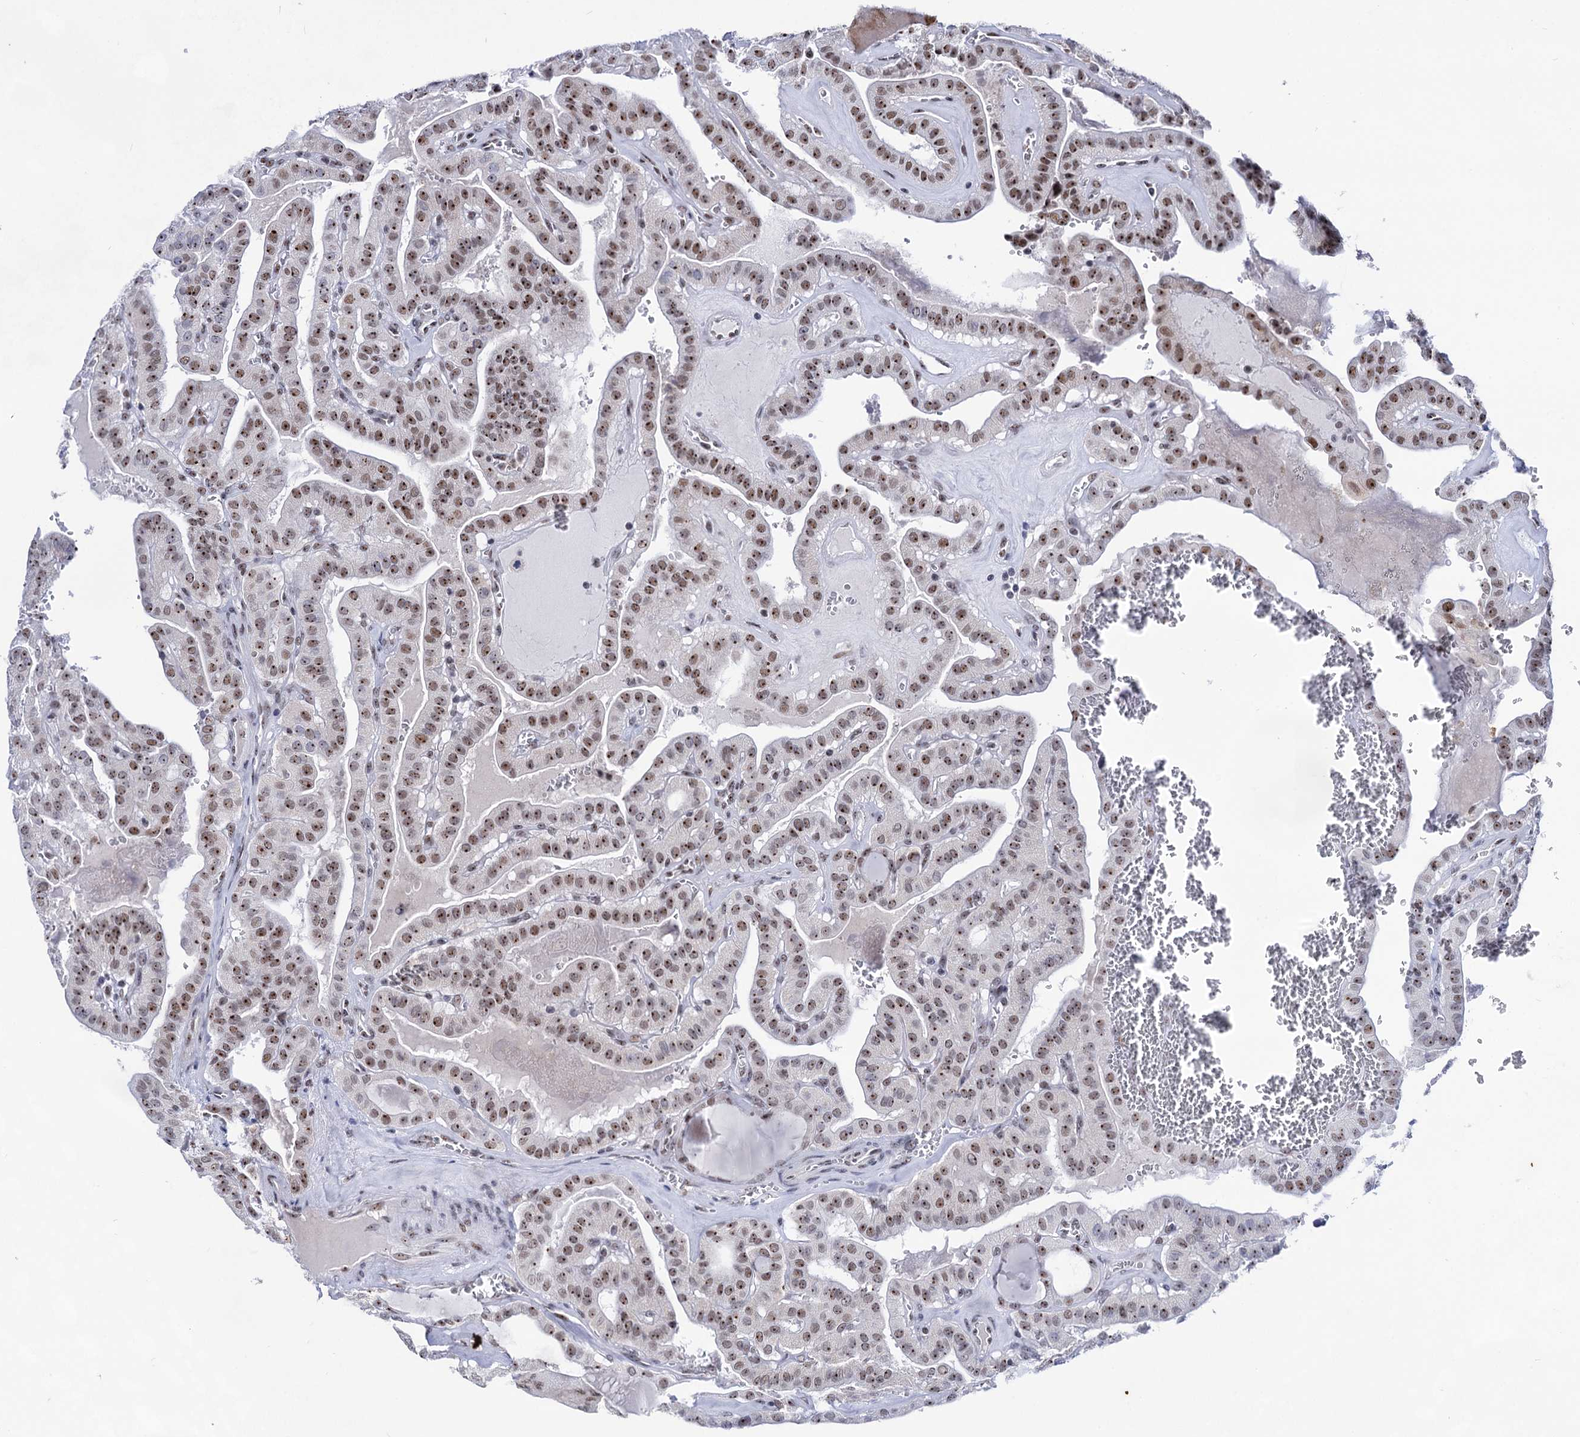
{"staining": {"intensity": "moderate", "quantity": ">75%", "location": "nuclear"}, "tissue": "thyroid cancer", "cell_type": "Tumor cells", "image_type": "cancer", "snomed": [{"axis": "morphology", "description": "Papillary adenocarcinoma, NOS"}, {"axis": "topography", "description": "Thyroid gland"}], "caption": "Protein expression by immunohistochemistry (IHC) reveals moderate nuclear expression in about >75% of tumor cells in thyroid papillary adenocarcinoma. (DAB (3,3'-diaminobenzidine) IHC with brightfield microscopy, high magnification).", "gene": "EXOSC10", "patient": {"sex": "male", "age": 52}}